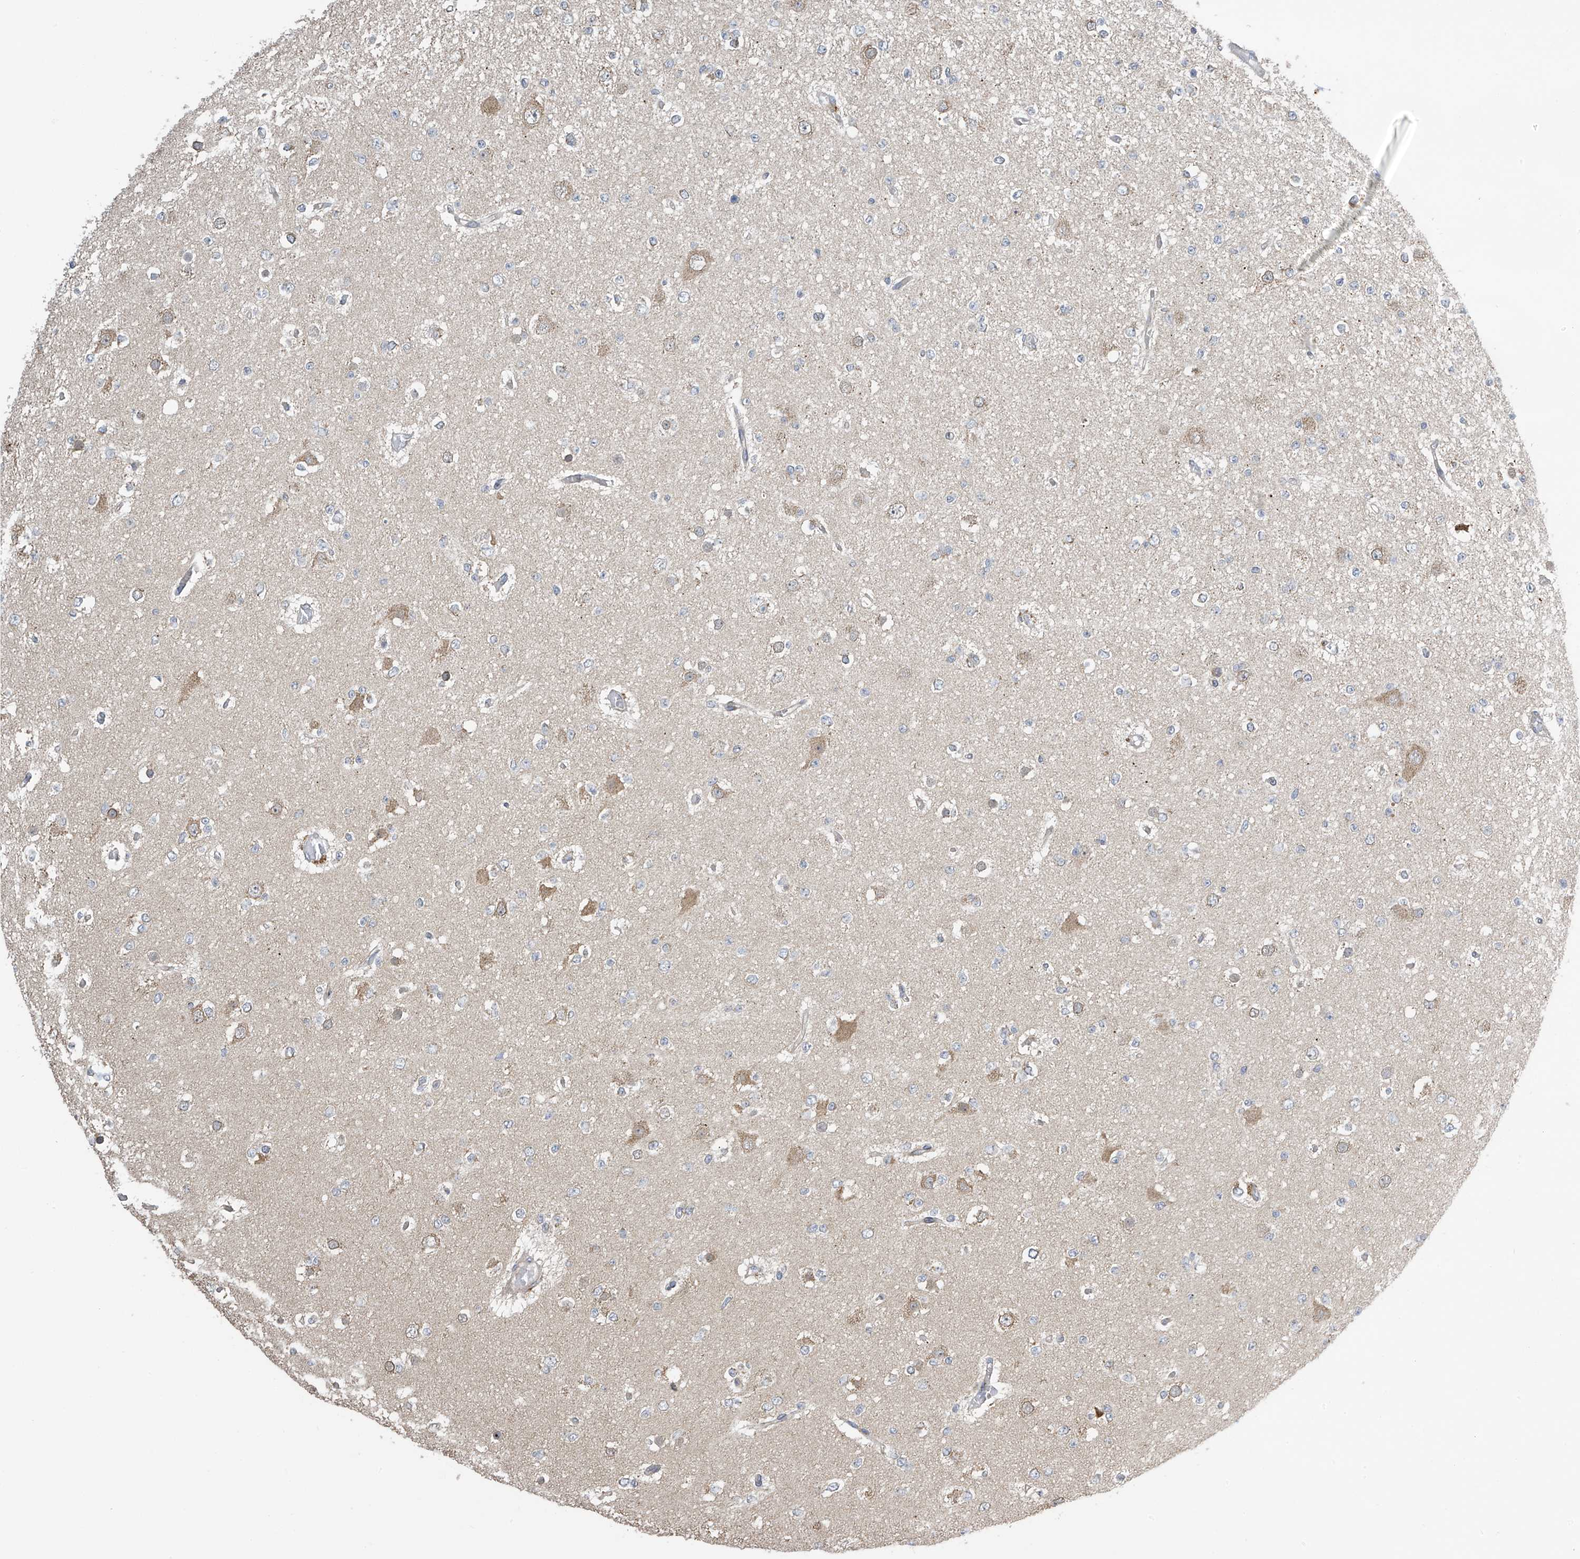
{"staining": {"intensity": "negative", "quantity": "none", "location": "none"}, "tissue": "glioma", "cell_type": "Tumor cells", "image_type": "cancer", "snomed": [{"axis": "morphology", "description": "Glioma, malignant, Low grade"}, {"axis": "topography", "description": "Brain"}], "caption": "A histopathology image of human glioma is negative for staining in tumor cells.", "gene": "PNPT1", "patient": {"sex": "female", "age": 22}}